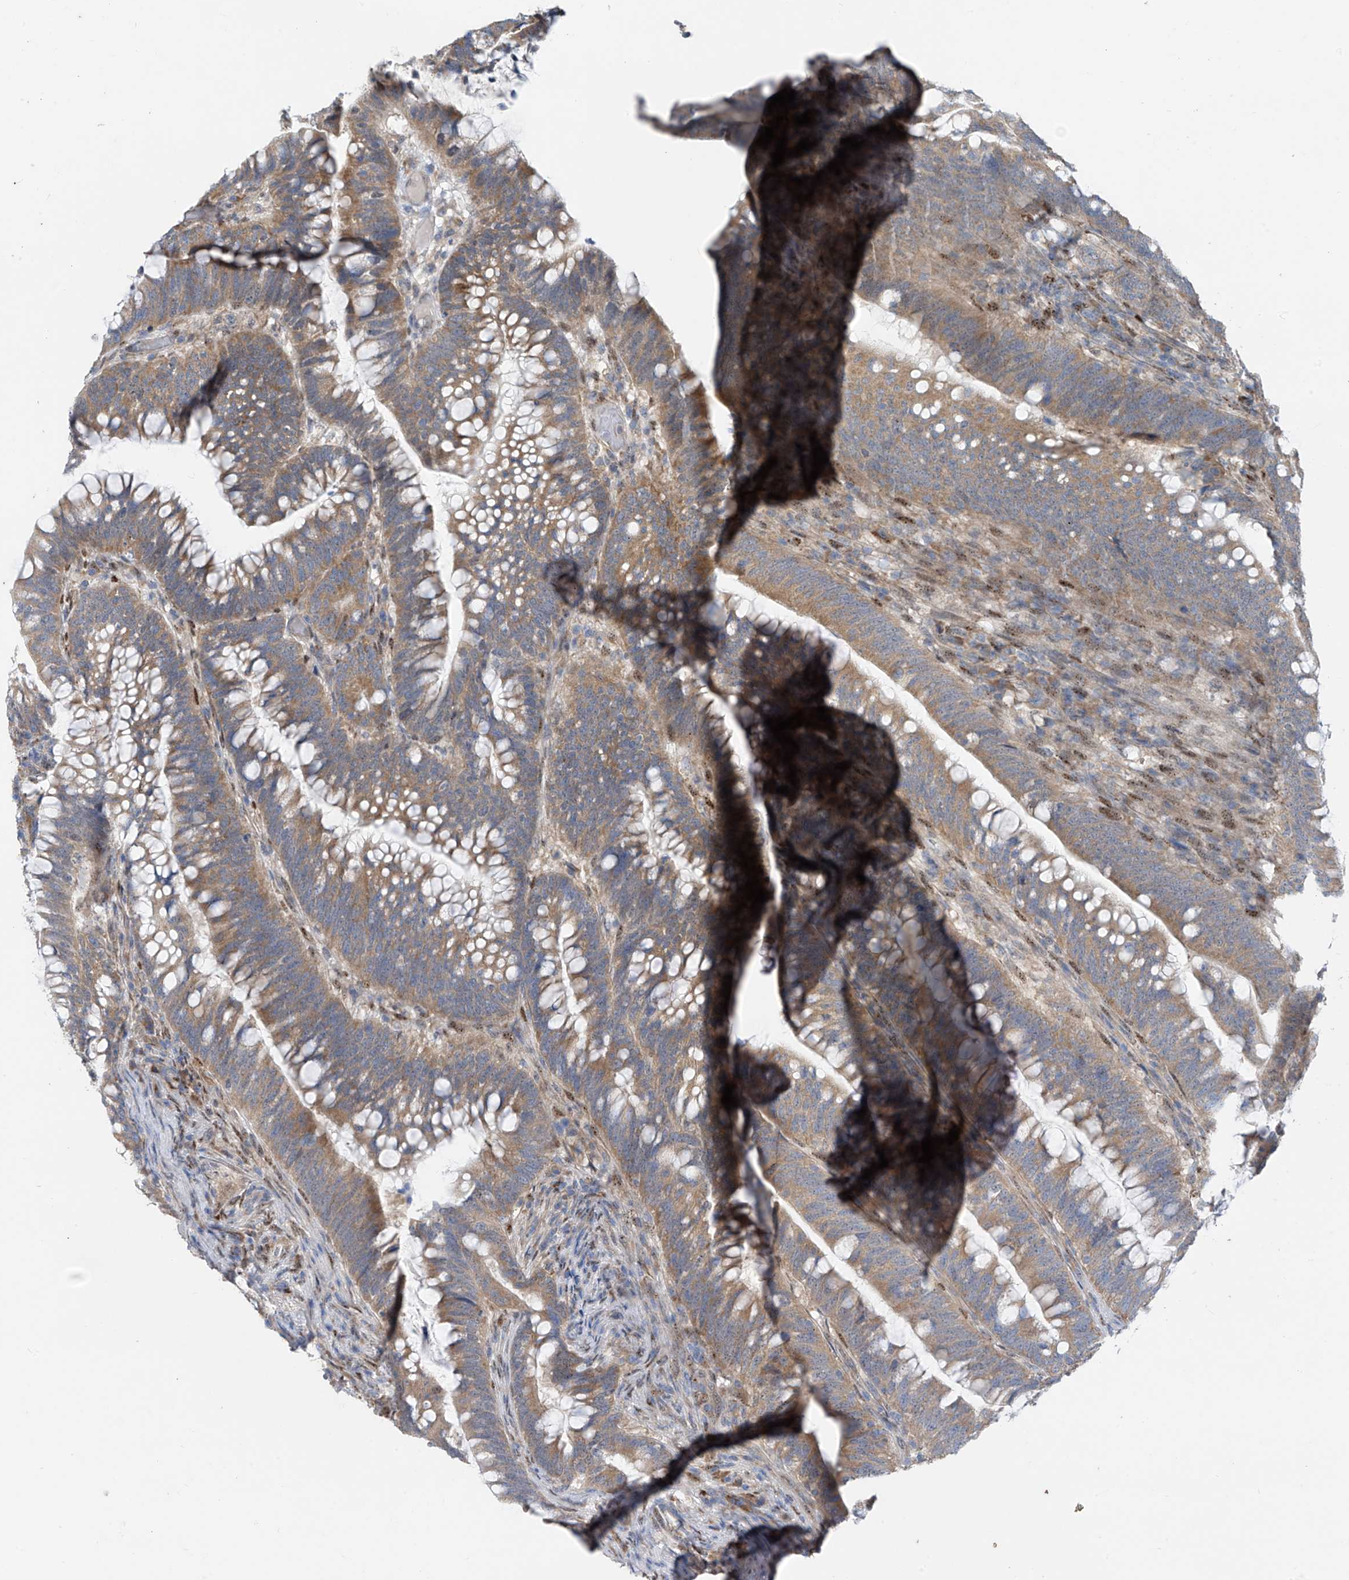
{"staining": {"intensity": "moderate", "quantity": ">75%", "location": "cytoplasmic/membranous"}, "tissue": "colorectal cancer", "cell_type": "Tumor cells", "image_type": "cancer", "snomed": [{"axis": "morphology", "description": "Adenocarcinoma, NOS"}, {"axis": "topography", "description": "Colon"}], "caption": "DAB immunohistochemical staining of human colorectal adenocarcinoma exhibits moderate cytoplasmic/membranous protein expression in about >75% of tumor cells. (DAB (3,3'-diaminobenzidine) IHC, brown staining for protein, blue staining for nuclei).", "gene": "RPL4", "patient": {"sex": "female", "age": 66}}